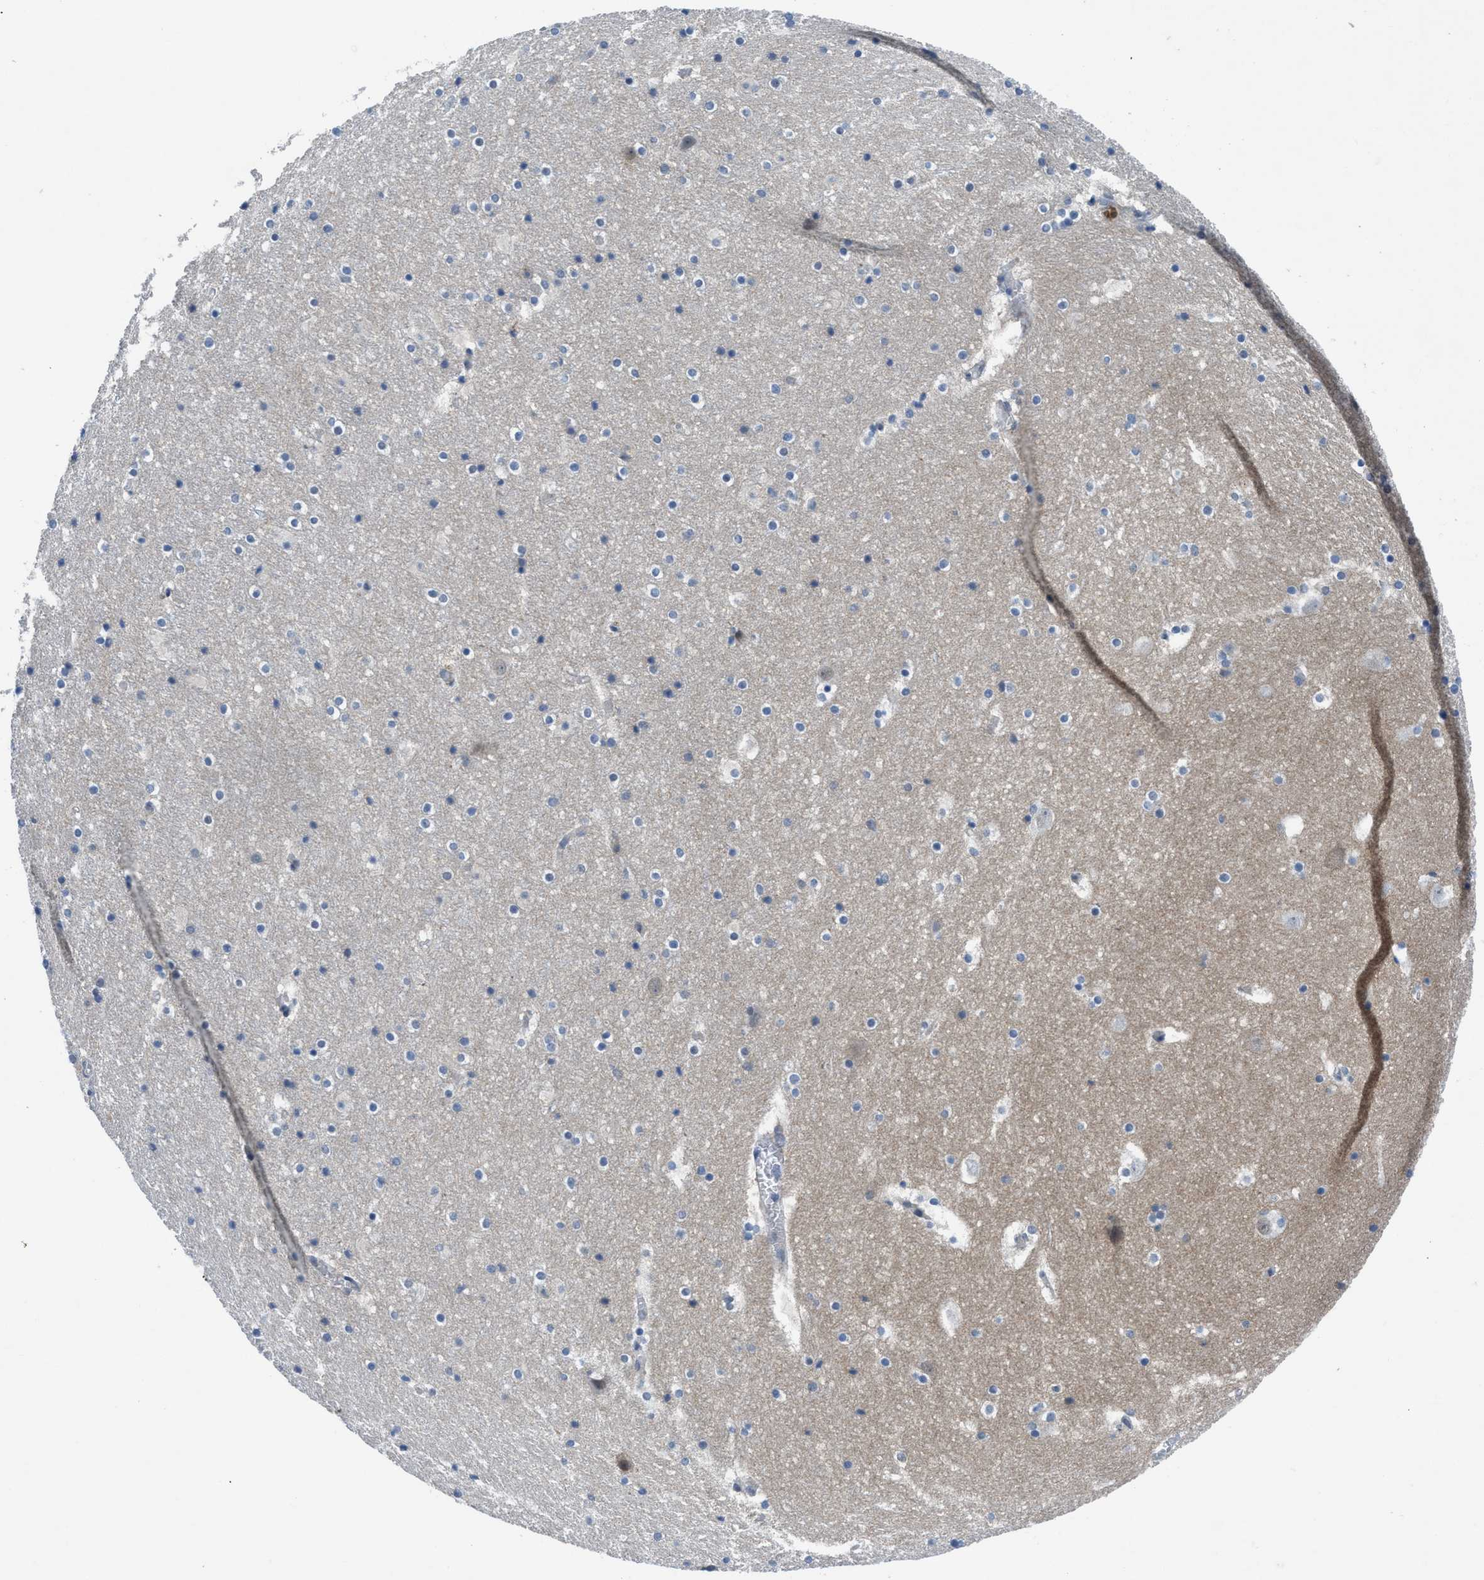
{"staining": {"intensity": "negative", "quantity": "none", "location": "none"}, "tissue": "hippocampus", "cell_type": "Glial cells", "image_type": "normal", "snomed": [{"axis": "morphology", "description": "Normal tissue, NOS"}, {"axis": "topography", "description": "Hippocampus"}], "caption": "The IHC photomicrograph has no significant staining in glial cells of hippocampus. (DAB (3,3'-diaminobenzidine) immunohistochemistry (IHC), high magnification).", "gene": "PANX1", "patient": {"sex": "male", "age": 45}}